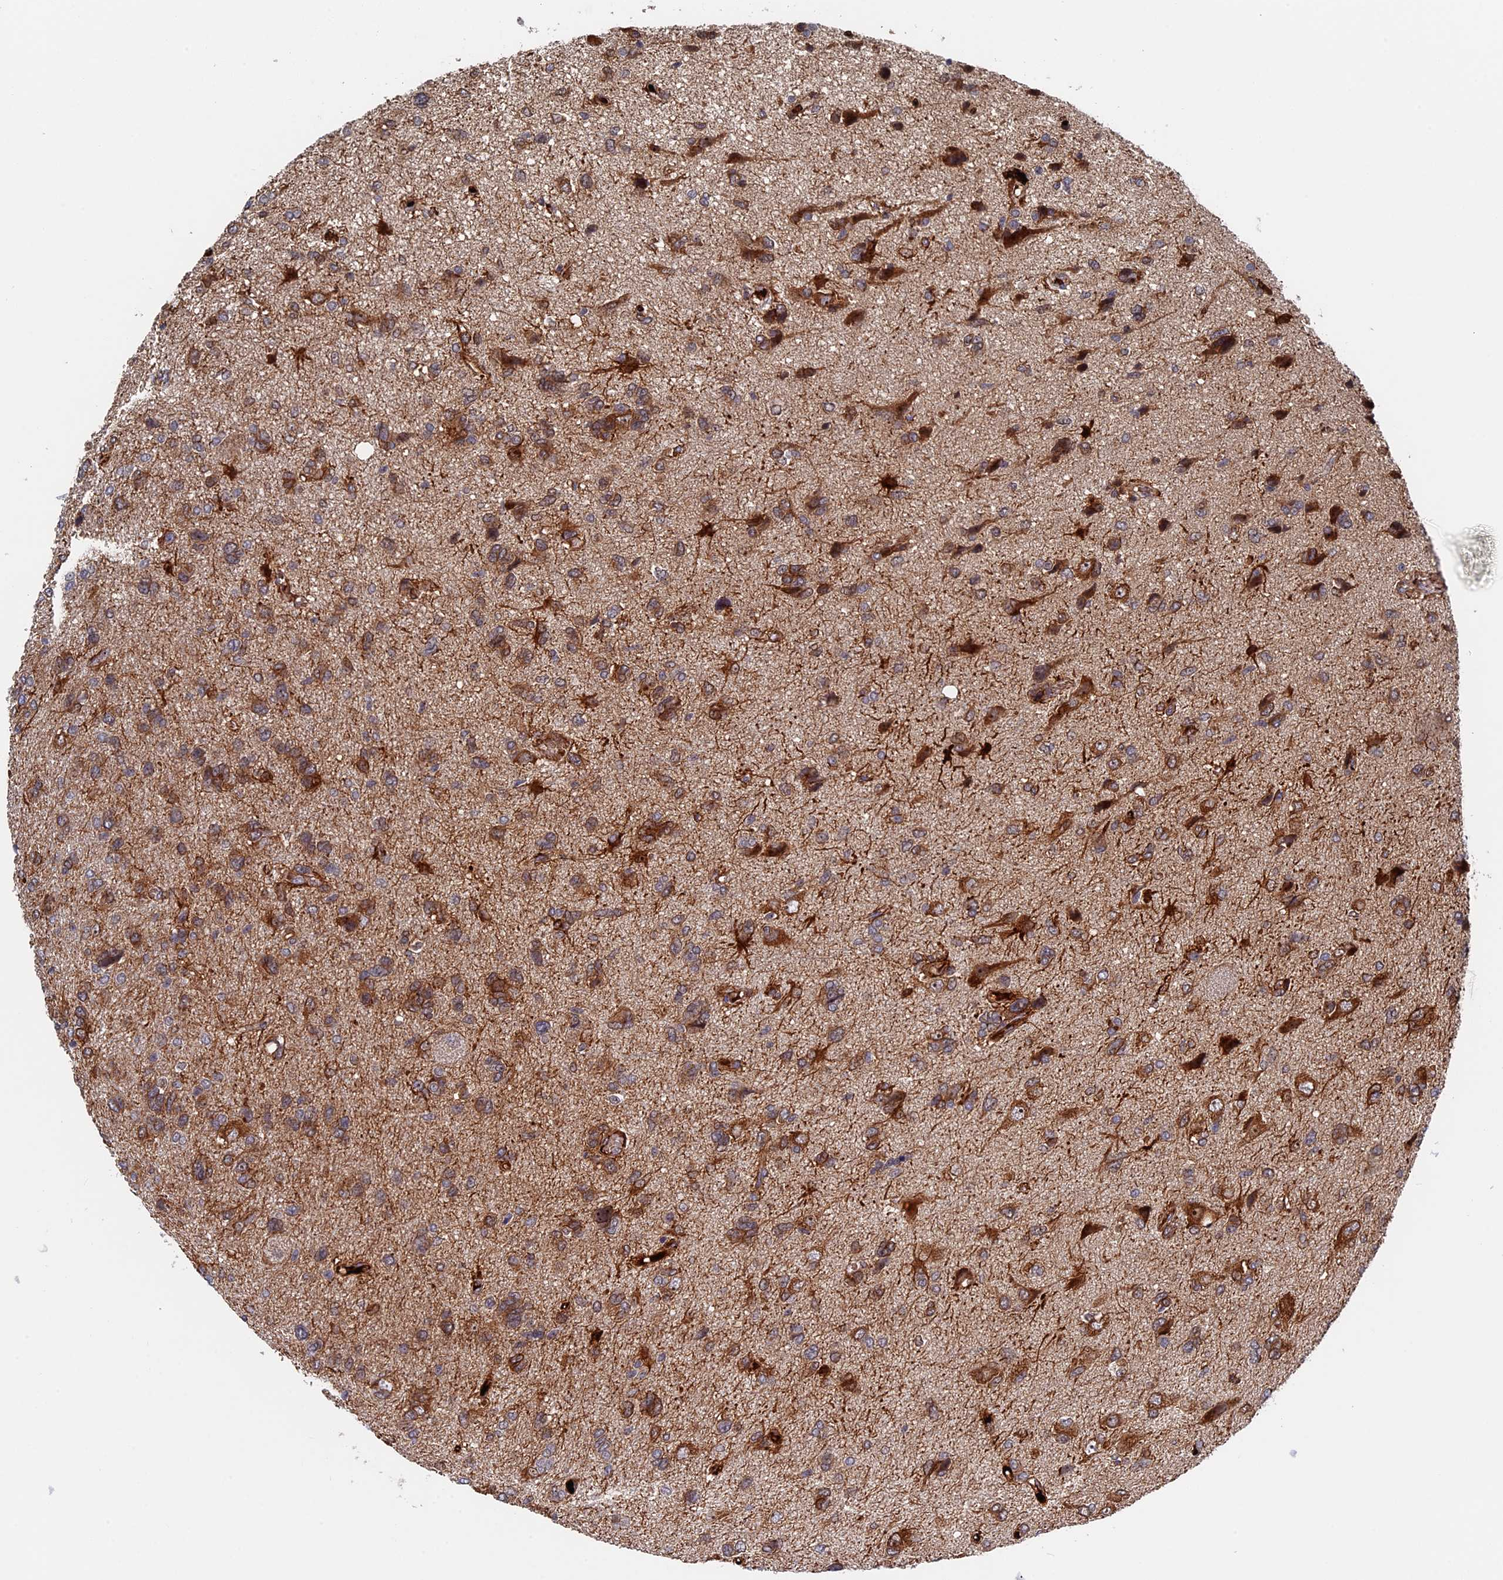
{"staining": {"intensity": "moderate", "quantity": ">75%", "location": "cytoplasmic/membranous"}, "tissue": "glioma", "cell_type": "Tumor cells", "image_type": "cancer", "snomed": [{"axis": "morphology", "description": "Glioma, malignant, High grade"}, {"axis": "topography", "description": "Brain"}], "caption": "Immunohistochemical staining of human glioma reveals medium levels of moderate cytoplasmic/membranous positivity in approximately >75% of tumor cells.", "gene": "EXOSC9", "patient": {"sex": "female", "age": 59}}